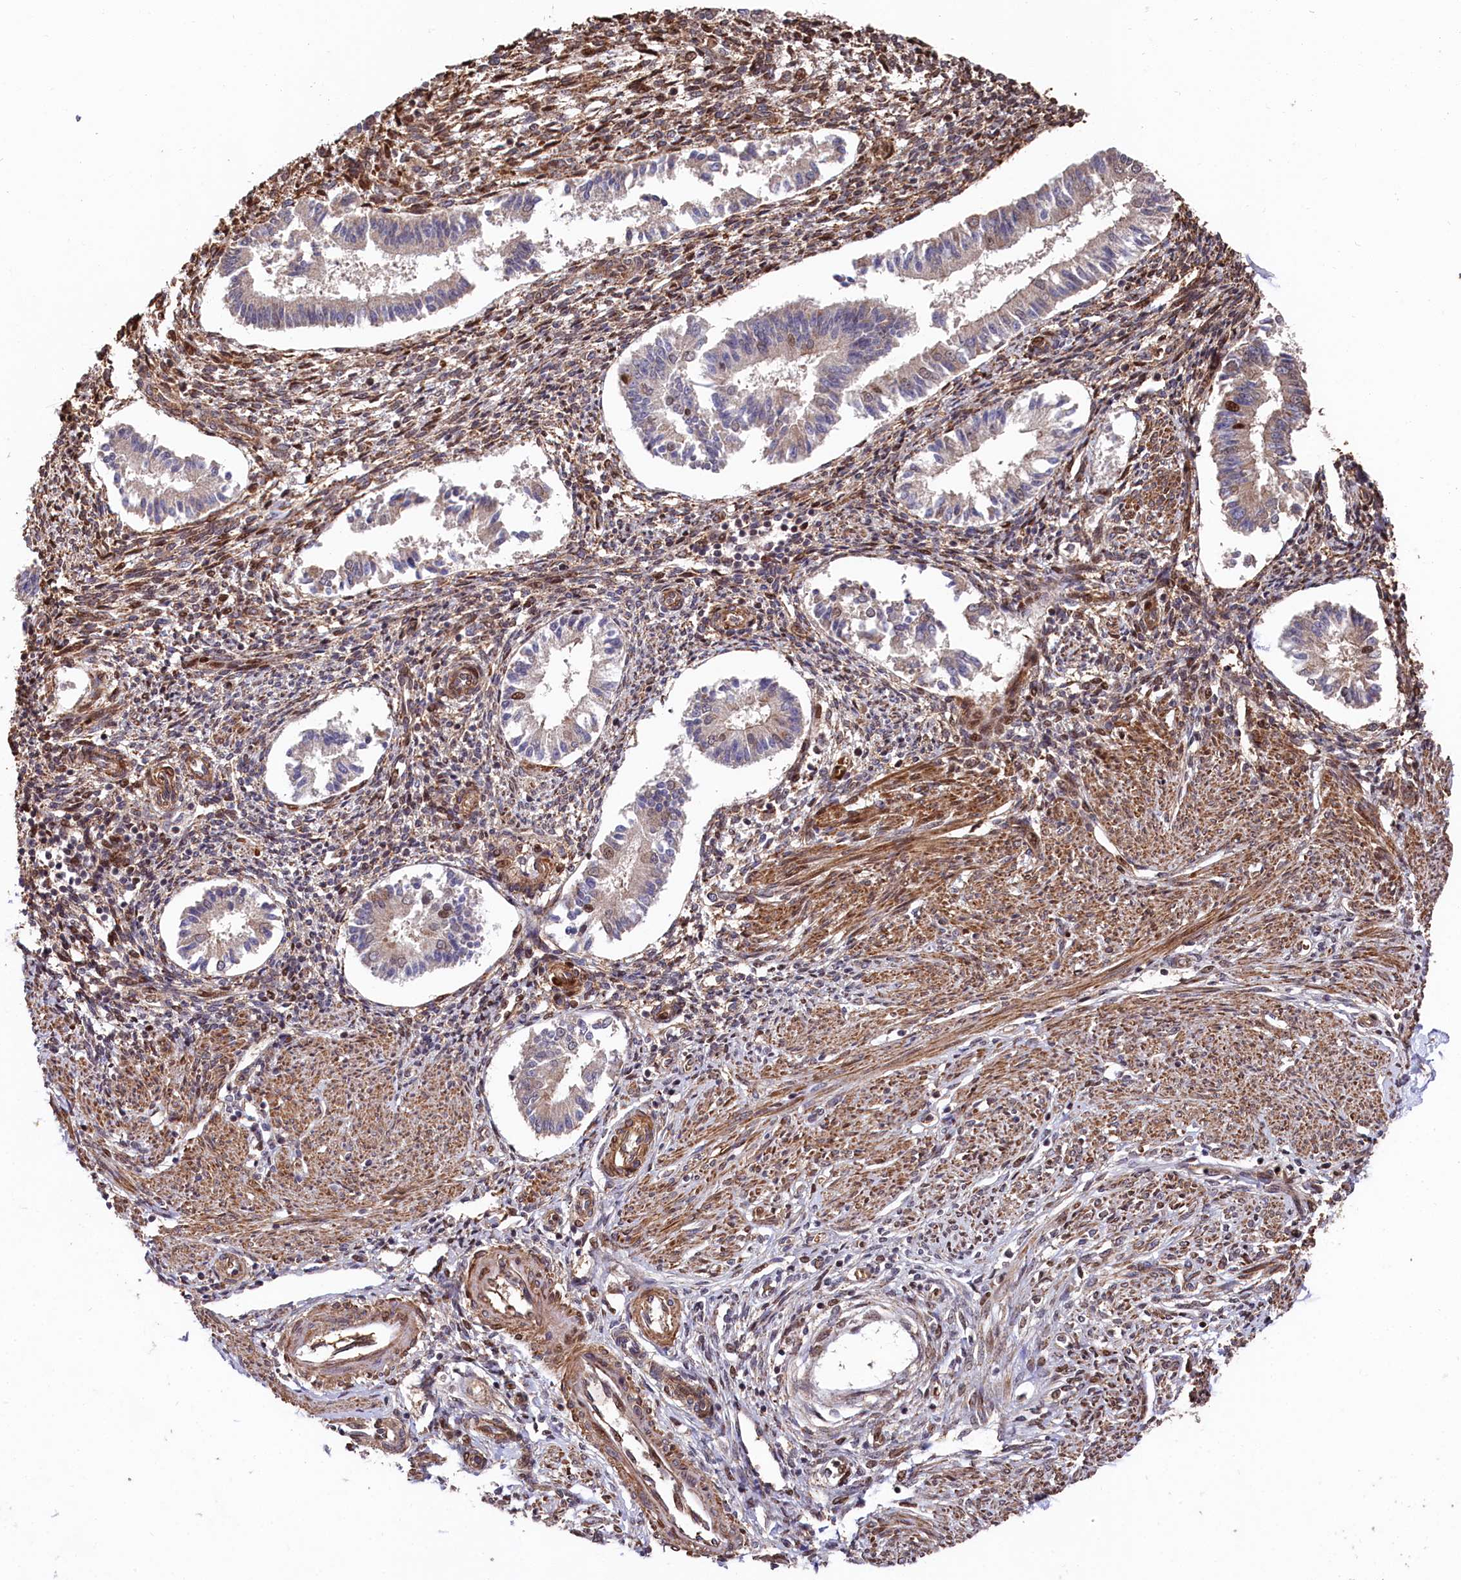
{"staining": {"intensity": "moderate", "quantity": "<25%", "location": "cytoplasmic/membranous"}, "tissue": "endometrium", "cell_type": "Cells in endometrial stroma", "image_type": "normal", "snomed": [{"axis": "morphology", "description": "Normal tissue, NOS"}, {"axis": "topography", "description": "Uterus"}, {"axis": "topography", "description": "Endometrium"}], "caption": "This micrograph exhibits normal endometrium stained with IHC to label a protein in brown. The cytoplasmic/membranous of cells in endometrial stroma show moderate positivity for the protein. Nuclei are counter-stained blue.", "gene": "TNKS1BP1", "patient": {"sex": "female", "age": 48}}